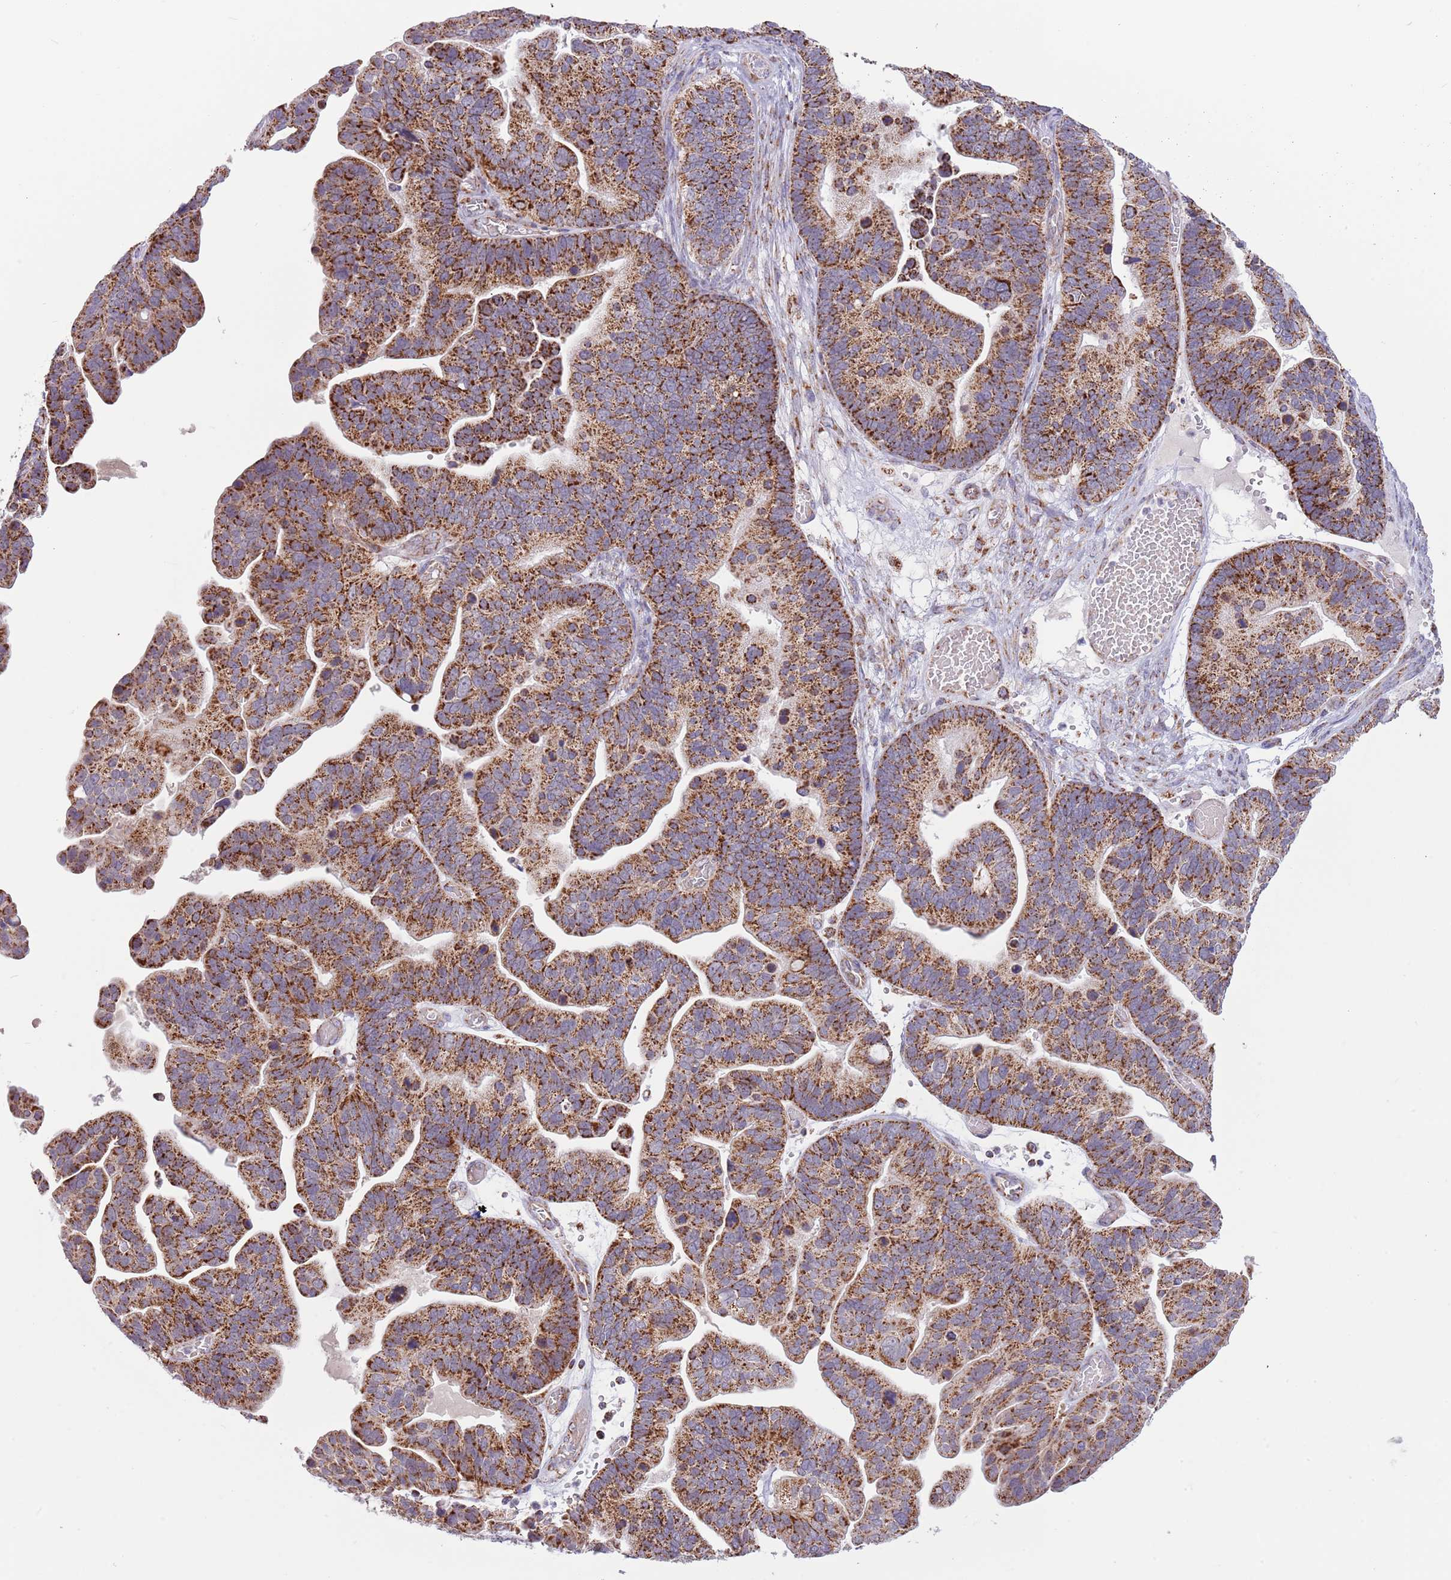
{"staining": {"intensity": "strong", "quantity": ">75%", "location": "cytoplasmic/membranous"}, "tissue": "ovarian cancer", "cell_type": "Tumor cells", "image_type": "cancer", "snomed": [{"axis": "morphology", "description": "Cystadenocarcinoma, serous, NOS"}, {"axis": "topography", "description": "Ovary"}], "caption": "A brown stain labels strong cytoplasmic/membranous staining of a protein in ovarian serous cystadenocarcinoma tumor cells. The staining was performed using DAB (3,3'-diaminobenzidine), with brown indicating positive protein expression. Nuclei are stained blue with hematoxylin.", "gene": "LHX6", "patient": {"sex": "female", "age": 56}}